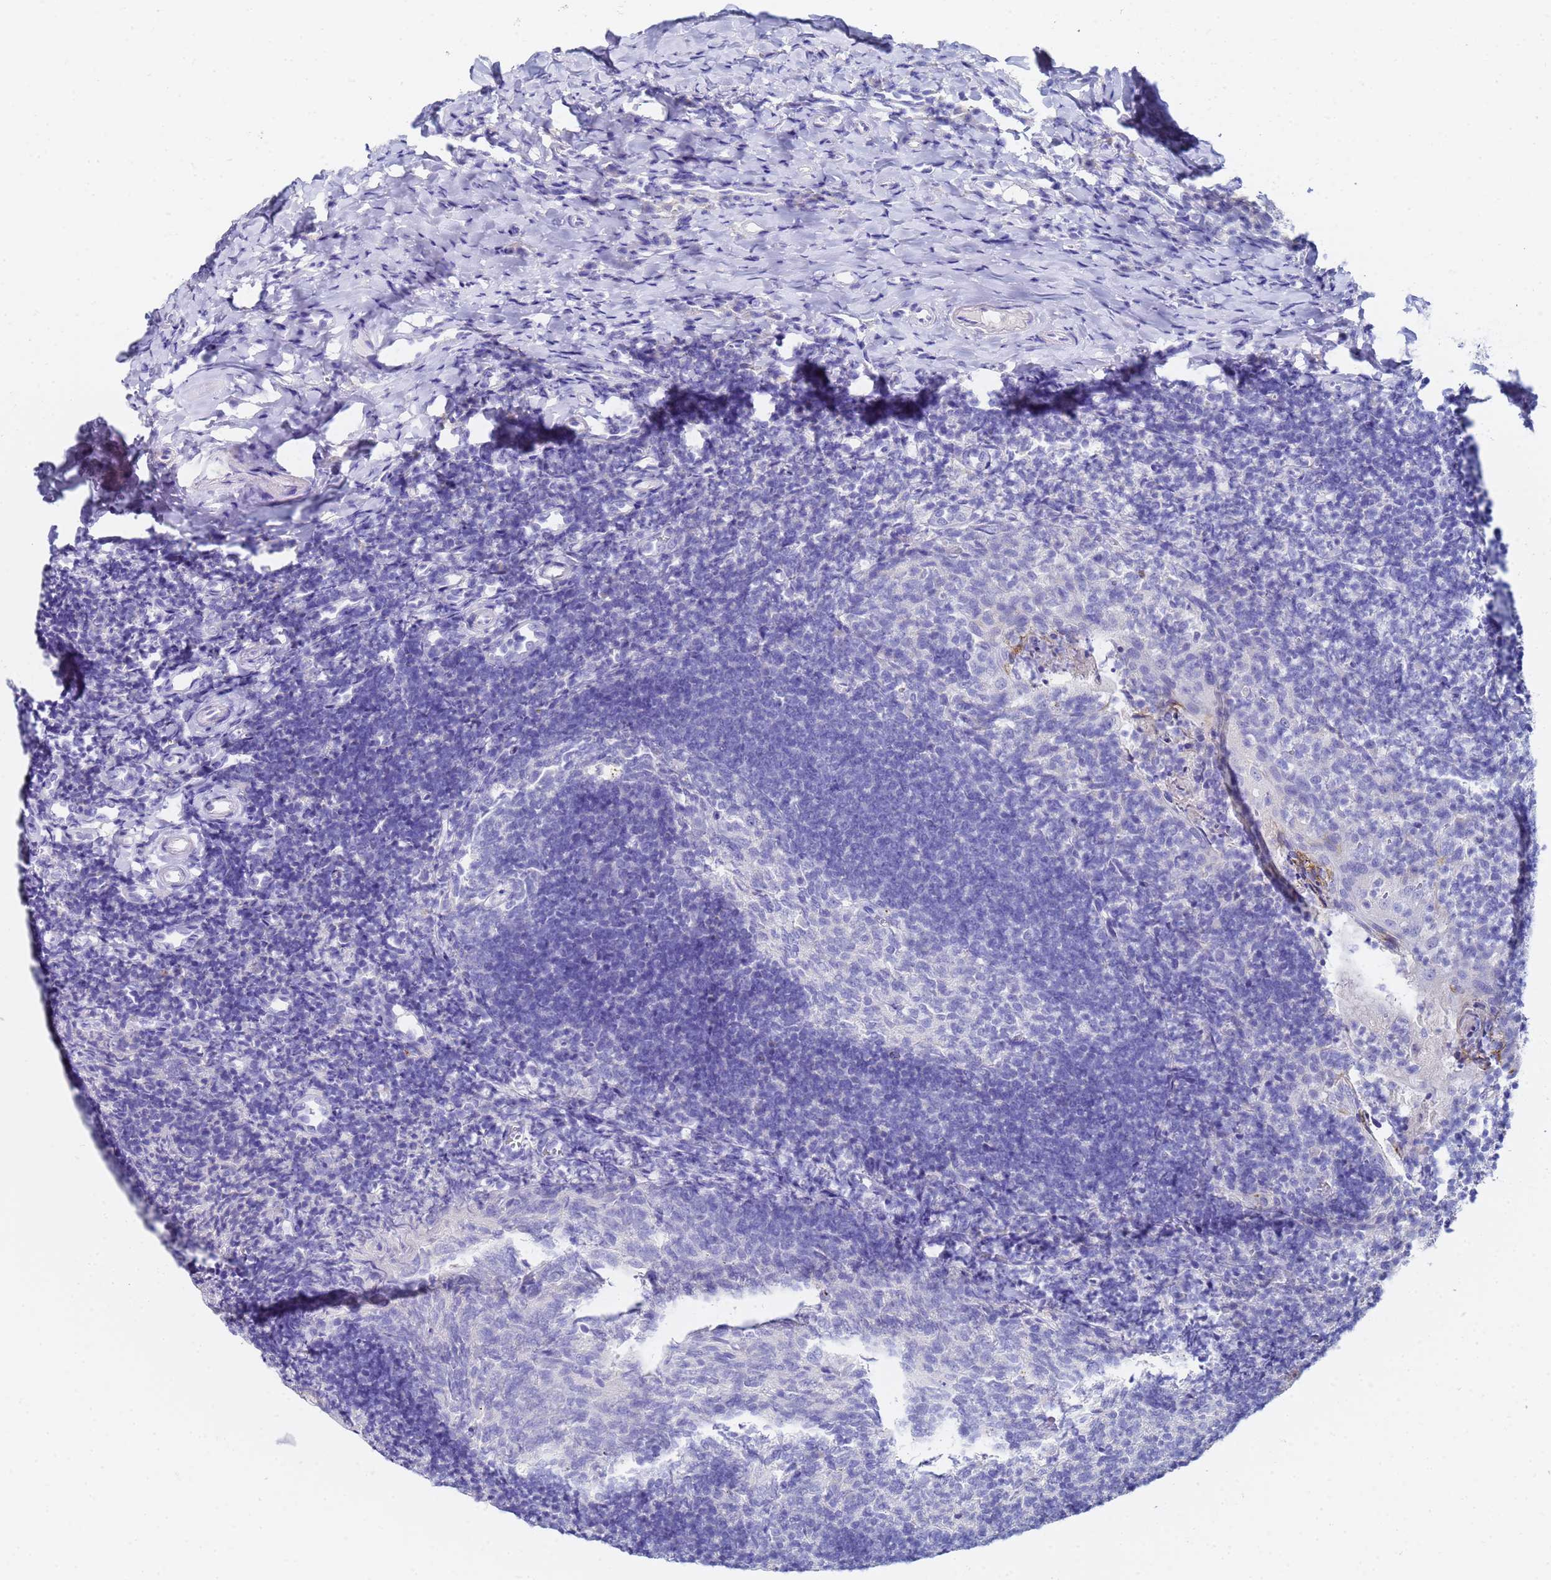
{"staining": {"intensity": "negative", "quantity": "none", "location": "none"}, "tissue": "tonsil", "cell_type": "Germinal center cells", "image_type": "normal", "snomed": [{"axis": "morphology", "description": "Normal tissue, NOS"}, {"axis": "topography", "description": "Tonsil"}], "caption": "Protein analysis of benign tonsil reveals no significant staining in germinal center cells. (Brightfield microscopy of DAB immunohistochemistry (IHC) at high magnification).", "gene": "C2orf72", "patient": {"sex": "female", "age": 10}}